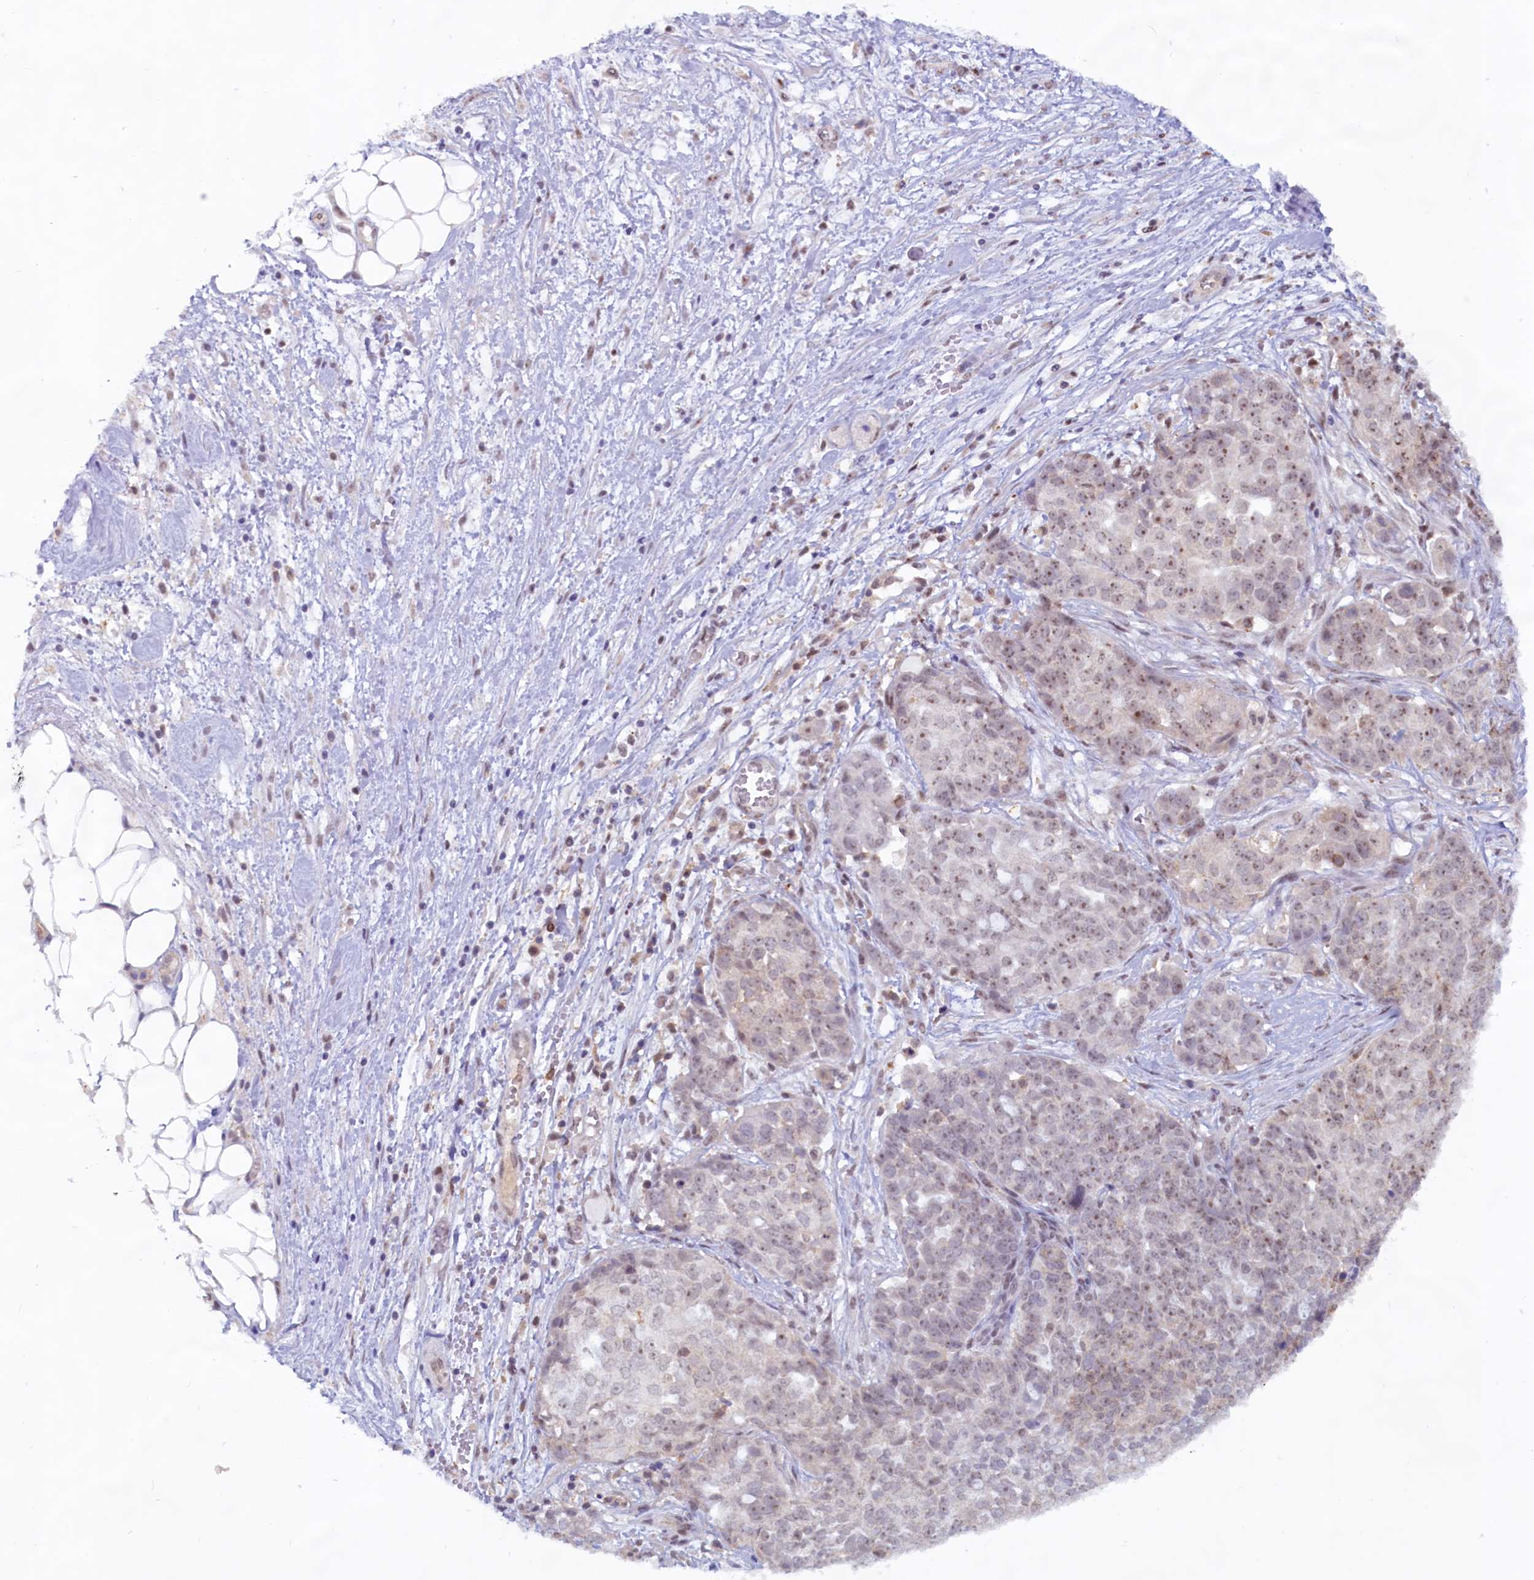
{"staining": {"intensity": "weak", "quantity": "25%-75%", "location": "nuclear"}, "tissue": "ovarian cancer", "cell_type": "Tumor cells", "image_type": "cancer", "snomed": [{"axis": "morphology", "description": "Cystadenocarcinoma, serous, NOS"}, {"axis": "topography", "description": "Soft tissue"}, {"axis": "topography", "description": "Ovary"}], "caption": "A brown stain shows weak nuclear staining of a protein in human ovarian serous cystadenocarcinoma tumor cells.", "gene": "C1D", "patient": {"sex": "female", "age": 57}}